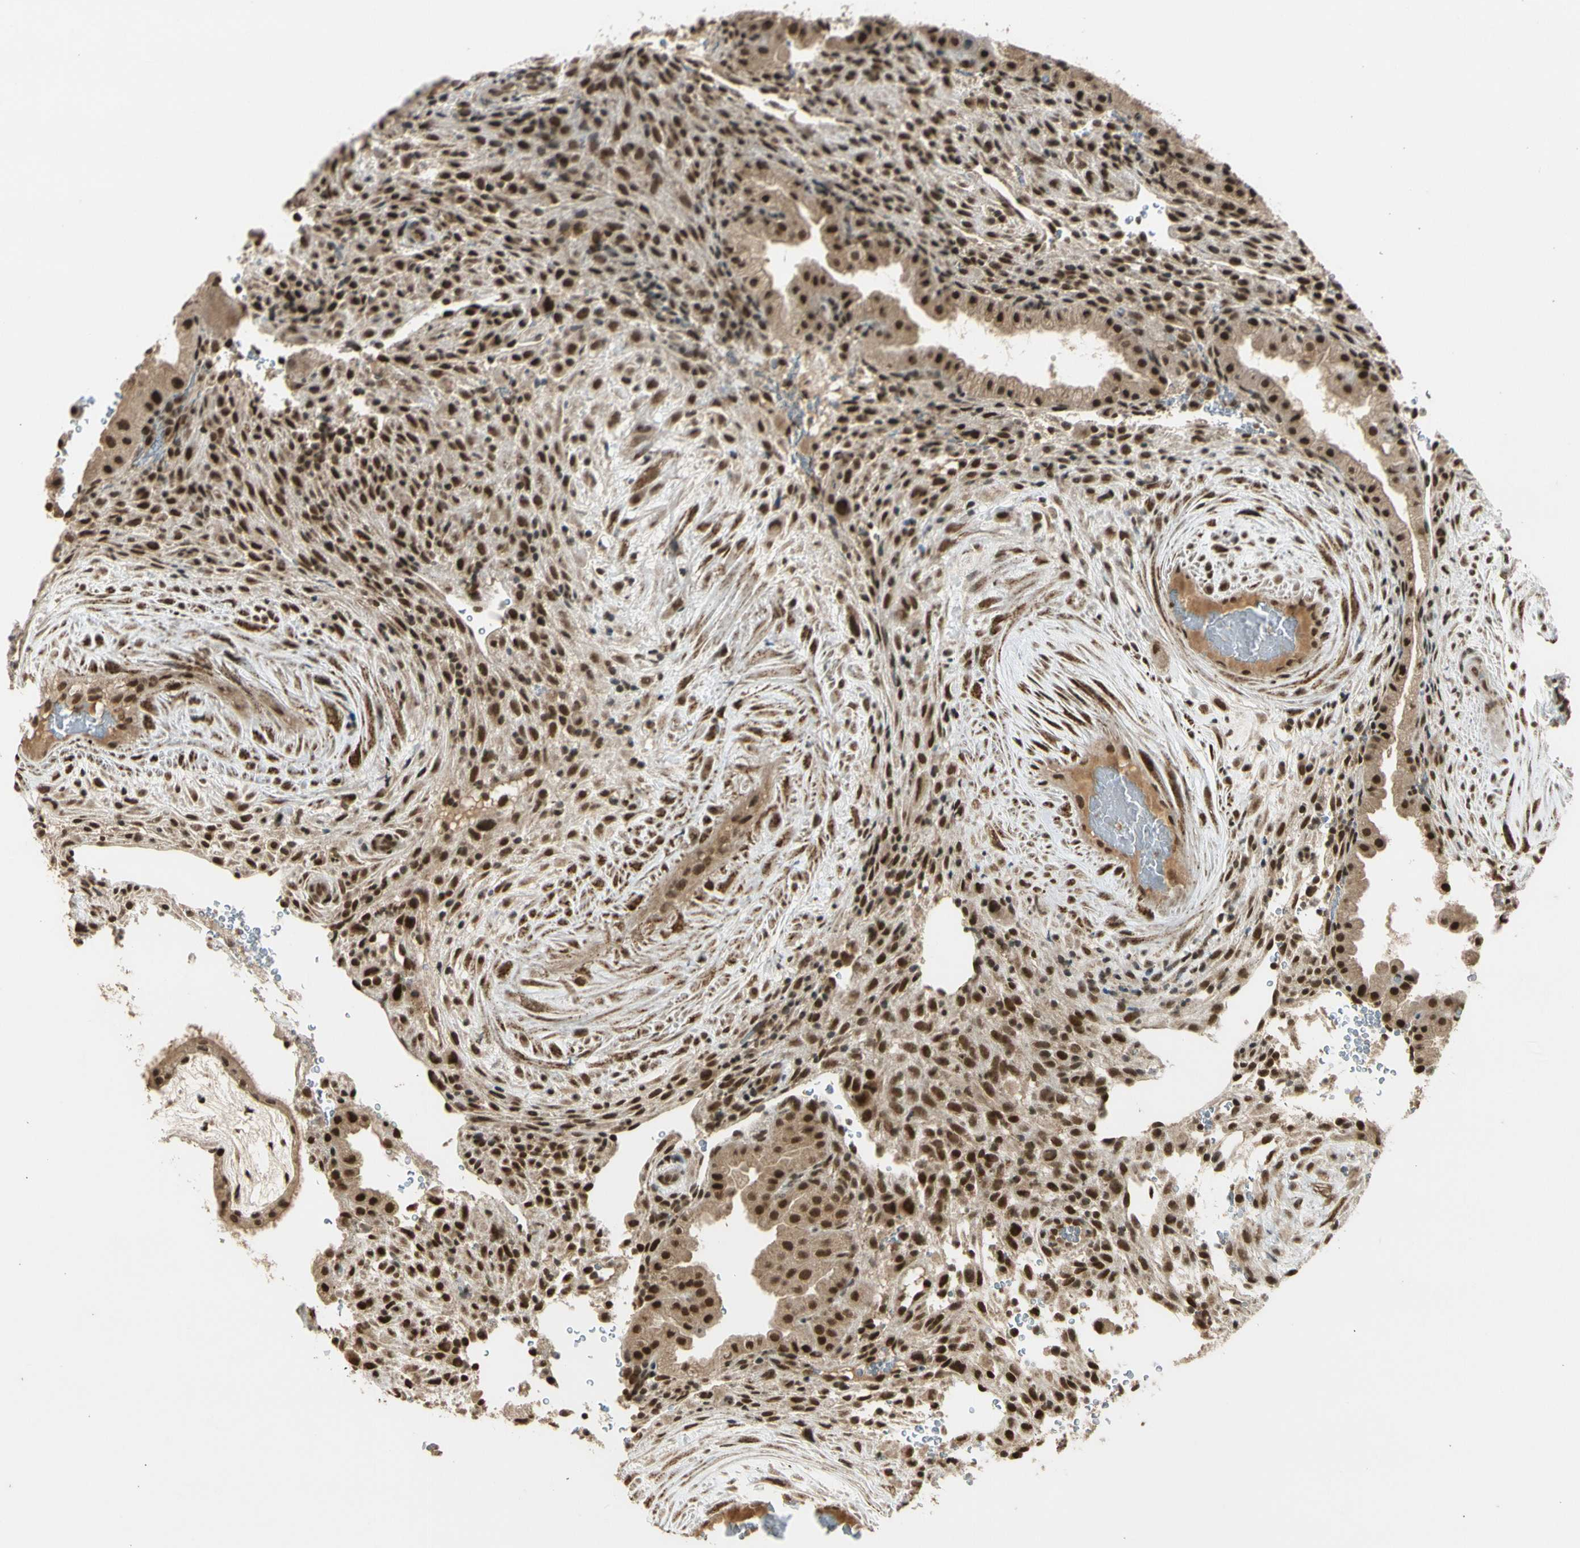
{"staining": {"intensity": "strong", "quantity": ">75%", "location": "cytoplasmic/membranous,nuclear"}, "tissue": "placenta", "cell_type": "Decidual cells", "image_type": "normal", "snomed": [{"axis": "morphology", "description": "Normal tissue, NOS"}, {"axis": "topography", "description": "Placenta"}], "caption": "Placenta stained with DAB (3,3'-diaminobenzidine) immunohistochemistry (IHC) reveals high levels of strong cytoplasmic/membranous,nuclear positivity in approximately >75% of decidual cells. (Brightfield microscopy of DAB IHC at high magnification).", "gene": "ZNF135", "patient": {"sex": "female", "age": 19}}